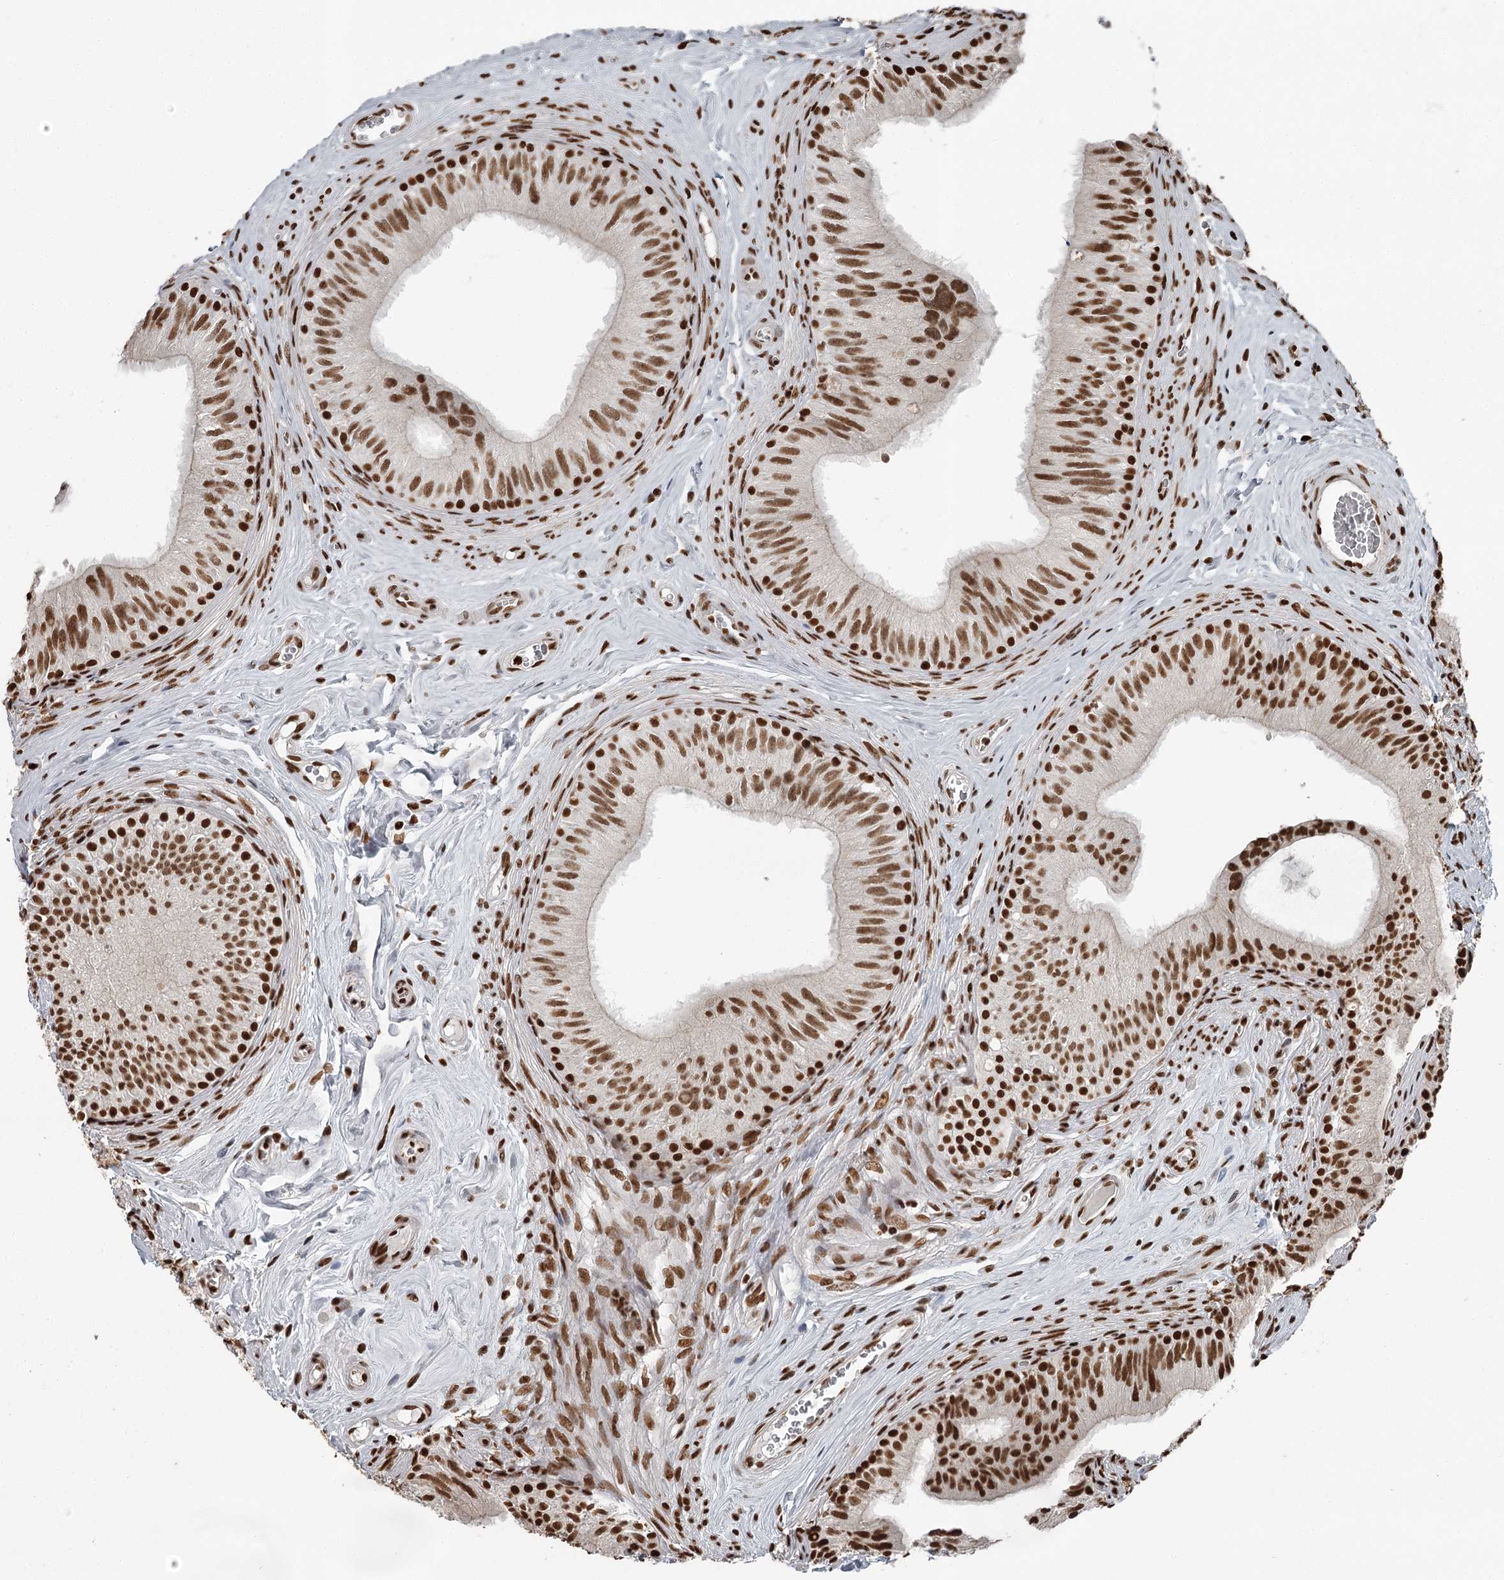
{"staining": {"intensity": "strong", "quantity": ">75%", "location": "nuclear"}, "tissue": "epididymis", "cell_type": "Glandular cells", "image_type": "normal", "snomed": [{"axis": "morphology", "description": "Normal tissue, NOS"}, {"axis": "topography", "description": "Epididymis"}], "caption": "Glandular cells show high levels of strong nuclear positivity in about >75% of cells in normal epididymis. (IHC, brightfield microscopy, high magnification).", "gene": "RBBP7", "patient": {"sex": "male", "age": 46}}